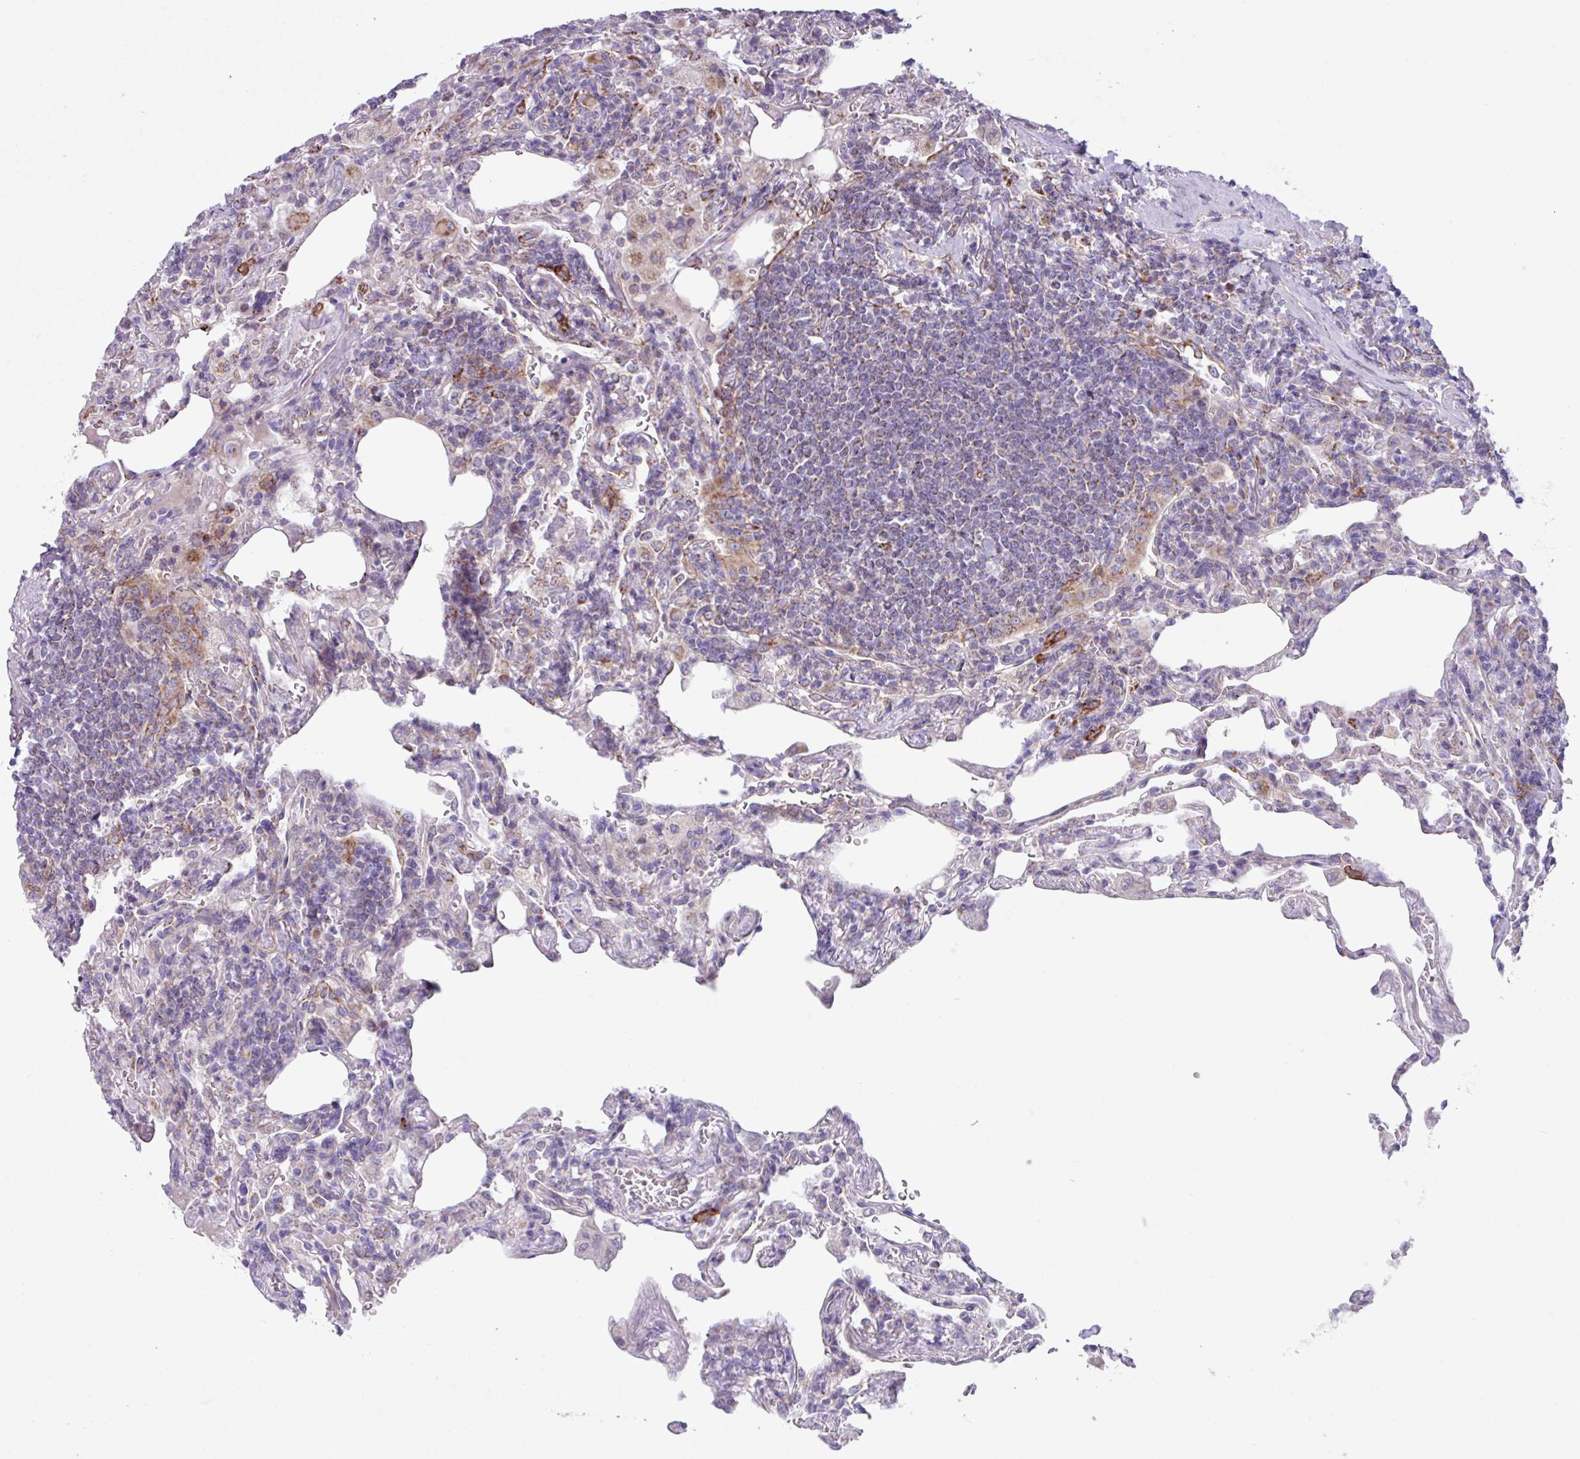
{"staining": {"intensity": "negative", "quantity": "none", "location": "none"}, "tissue": "lymphoma", "cell_type": "Tumor cells", "image_type": "cancer", "snomed": [{"axis": "morphology", "description": "Malignant lymphoma, non-Hodgkin's type, Low grade"}, {"axis": "topography", "description": "Lung"}], "caption": "A histopathology image of low-grade malignant lymphoma, non-Hodgkin's type stained for a protein demonstrates no brown staining in tumor cells.", "gene": "OTULIN", "patient": {"sex": "female", "age": 71}}